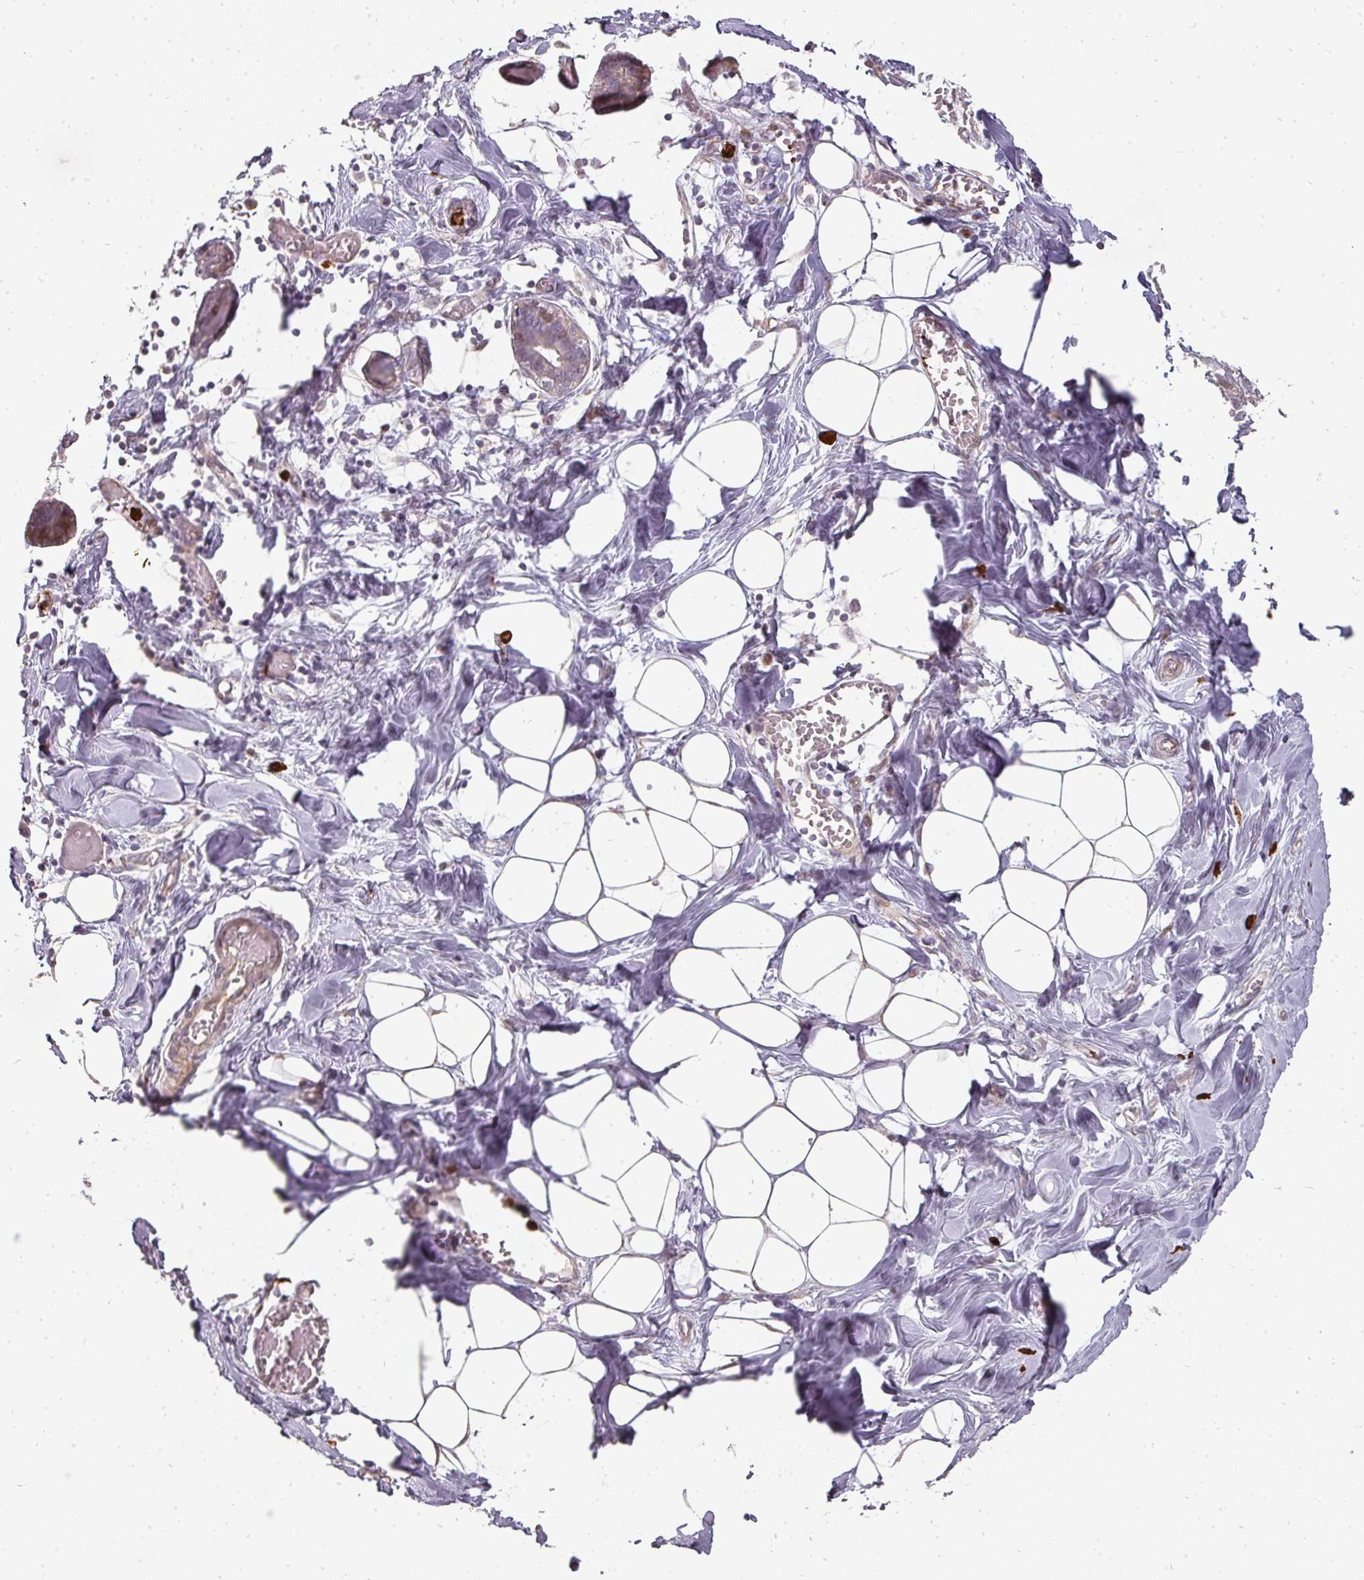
{"staining": {"intensity": "negative", "quantity": "none", "location": "none"}, "tissue": "breast", "cell_type": "Adipocytes", "image_type": "normal", "snomed": [{"axis": "morphology", "description": "Normal tissue, NOS"}, {"axis": "topography", "description": "Breast"}], "caption": "IHC of unremarkable human breast demonstrates no staining in adipocytes.", "gene": "BIK", "patient": {"sex": "female", "age": 27}}